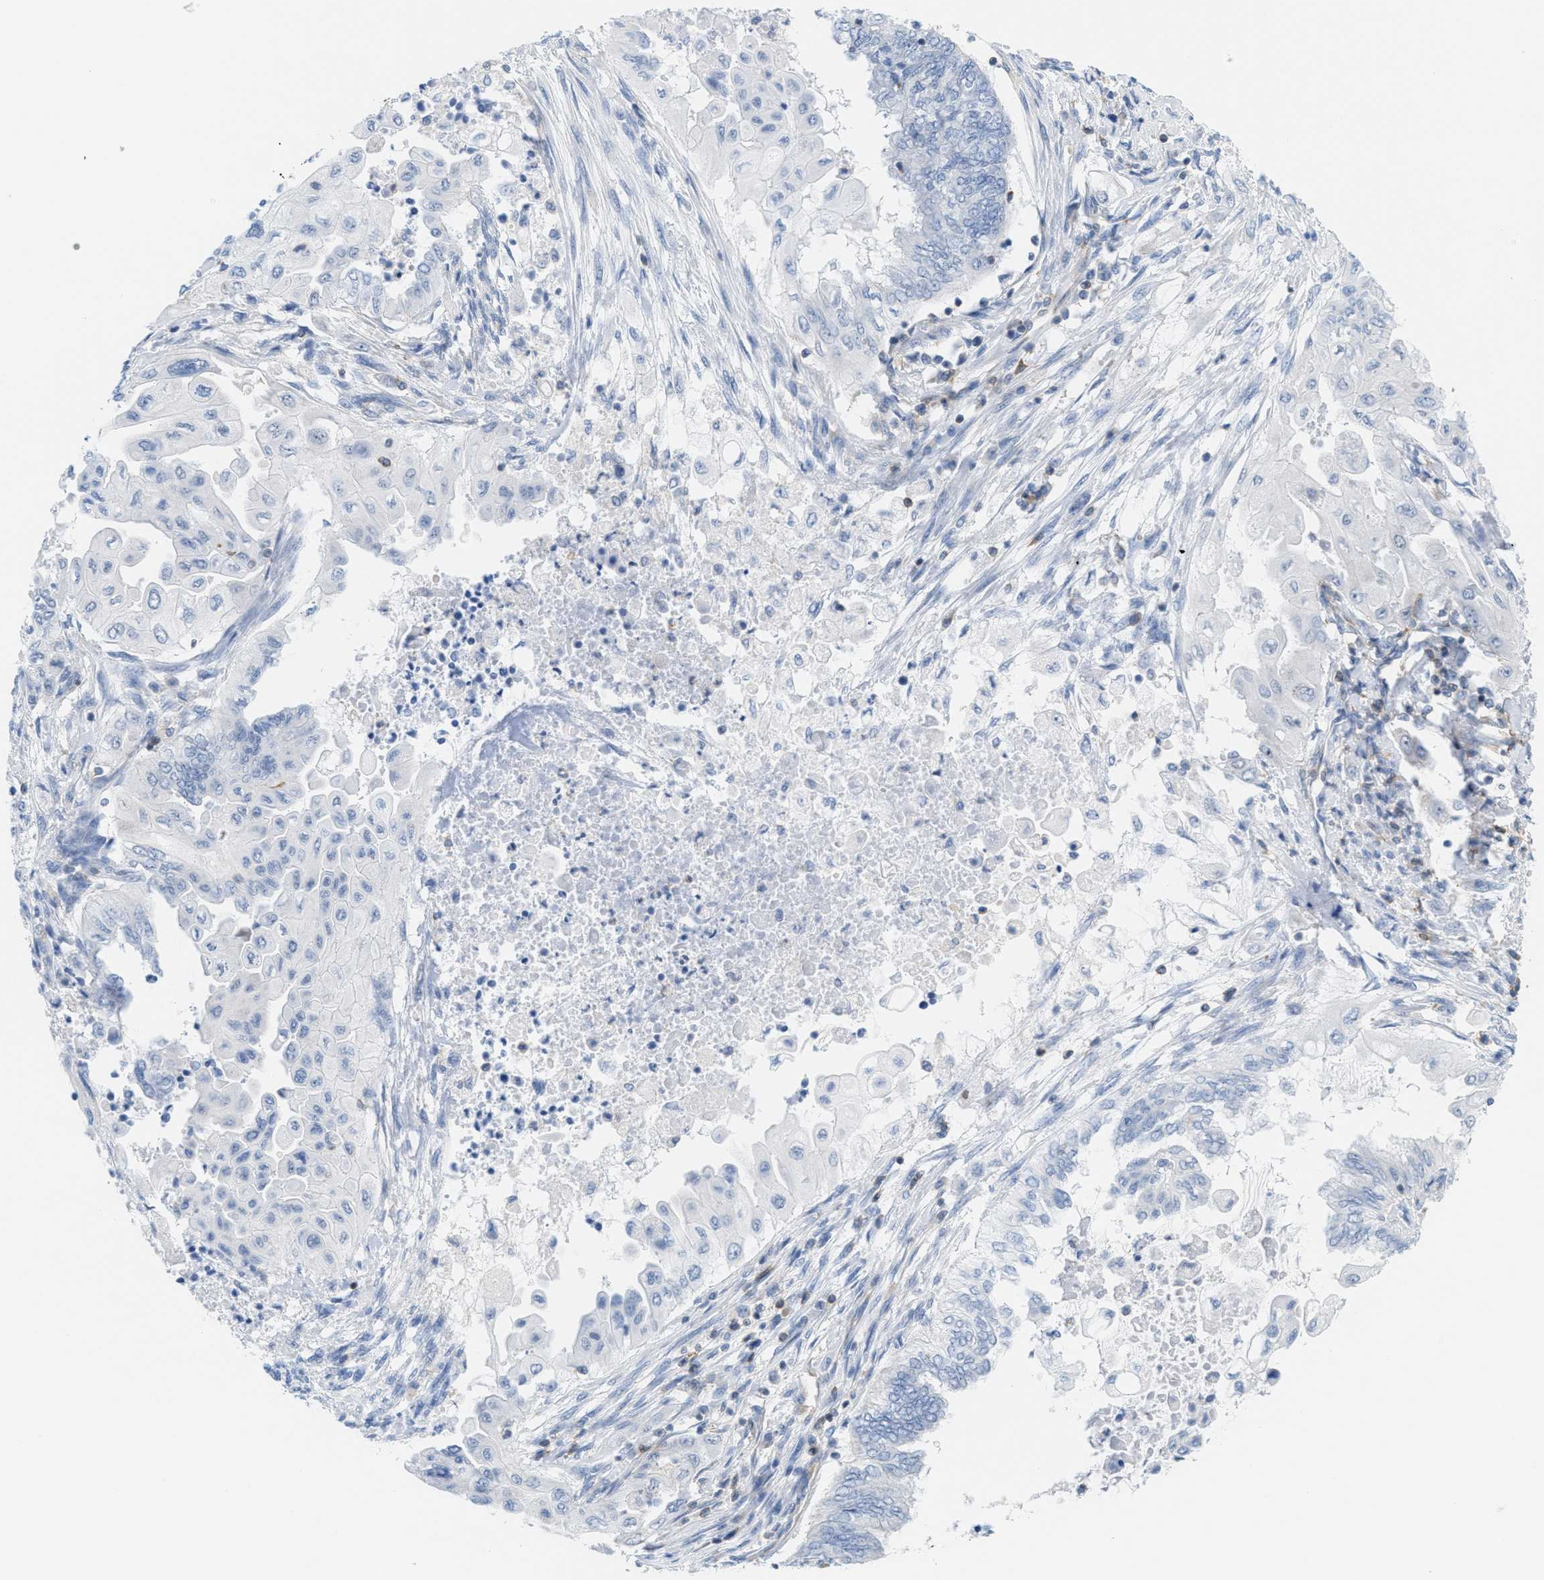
{"staining": {"intensity": "negative", "quantity": "none", "location": "none"}, "tissue": "endometrial cancer", "cell_type": "Tumor cells", "image_type": "cancer", "snomed": [{"axis": "morphology", "description": "Adenocarcinoma, NOS"}, {"axis": "topography", "description": "Uterus"}, {"axis": "topography", "description": "Endometrium"}], "caption": "DAB immunohistochemical staining of adenocarcinoma (endometrial) shows no significant positivity in tumor cells.", "gene": "IL16", "patient": {"sex": "female", "age": 70}}